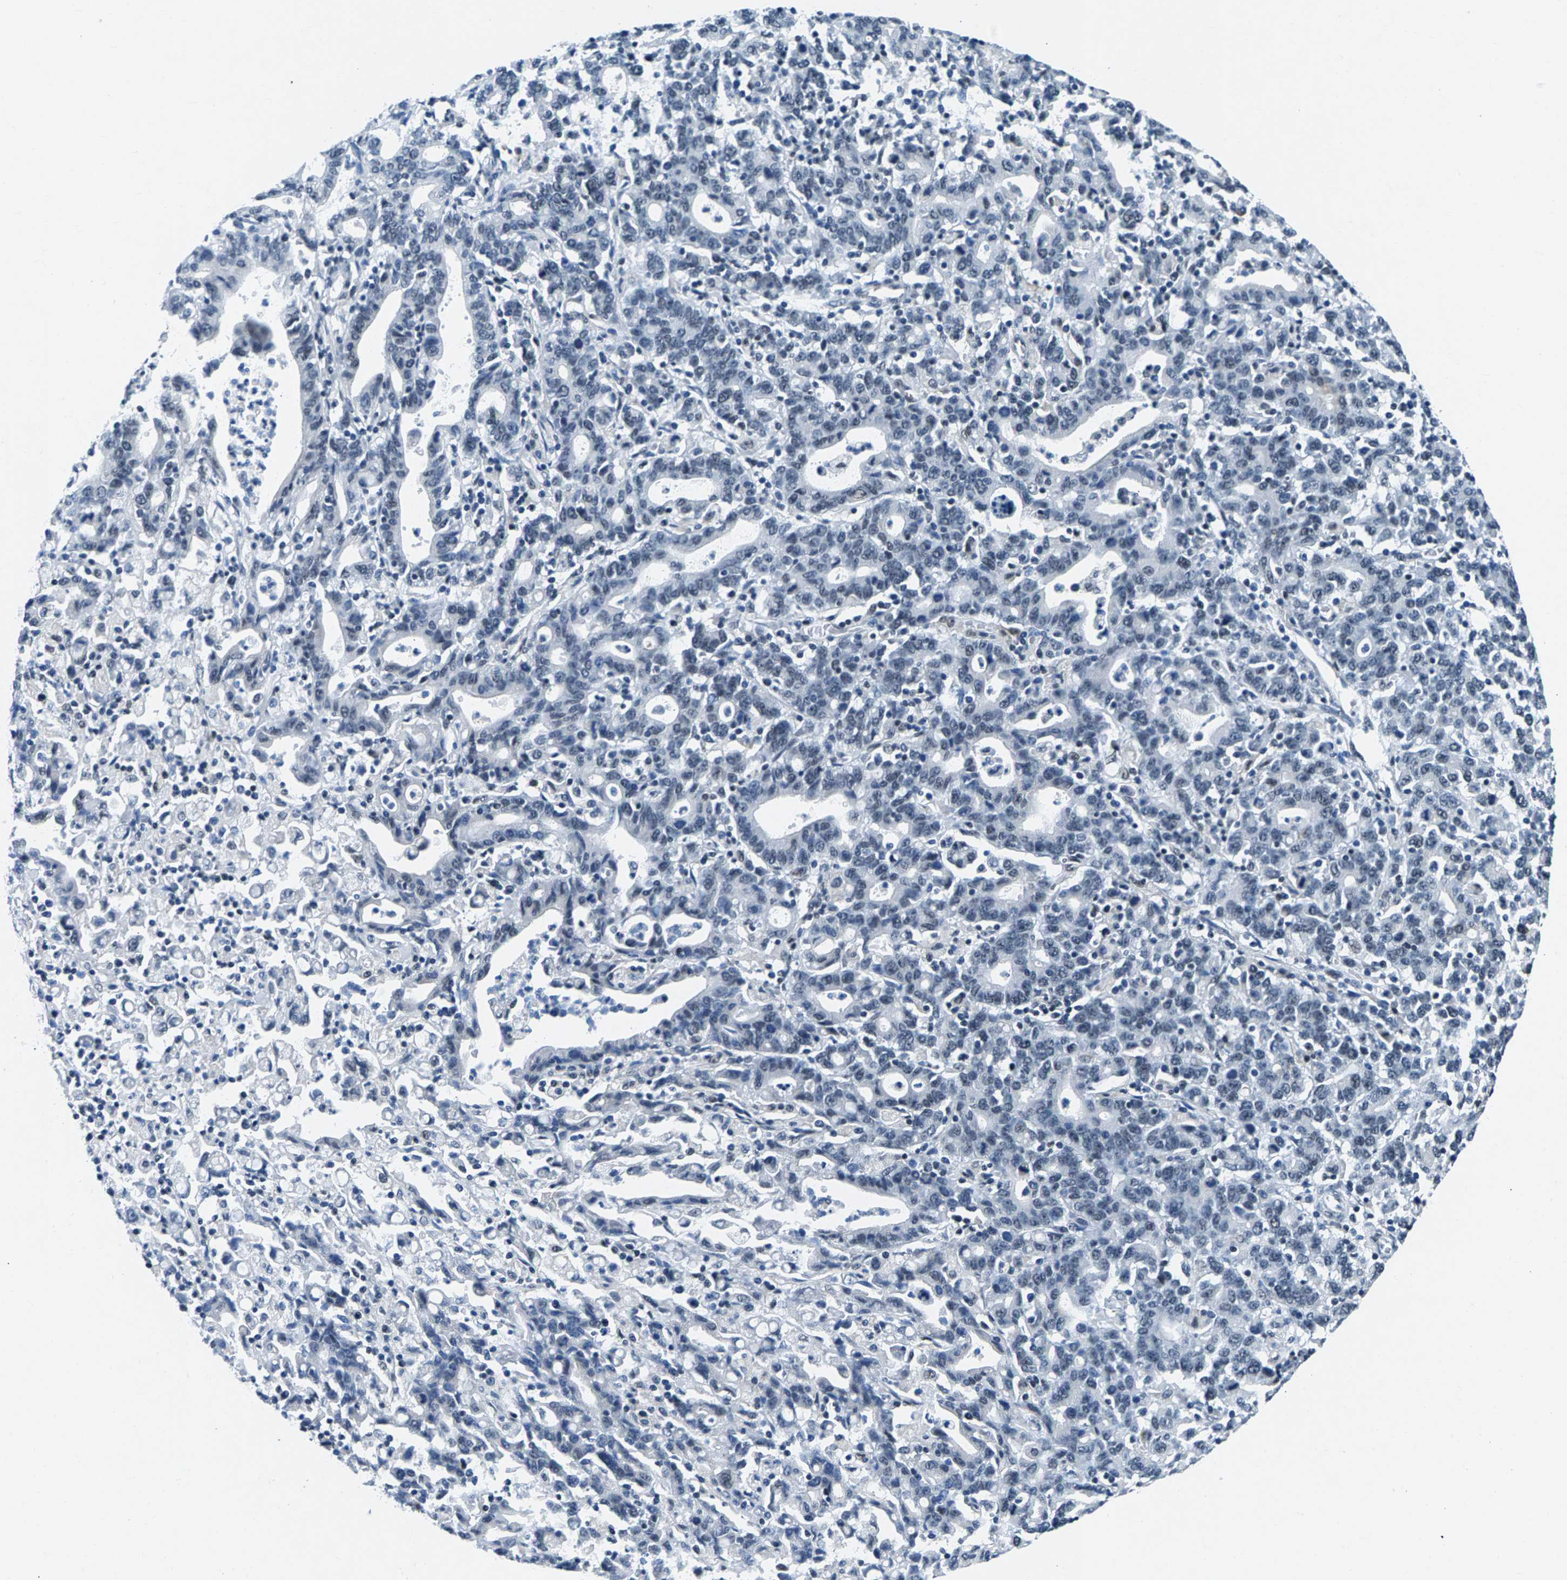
{"staining": {"intensity": "negative", "quantity": "none", "location": "none"}, "tissue": "stomach cancer", "cell_type": "Tumor cells", "image_type": "cancer", "snomed": [{"axis": "morphology", "description": "Adenocarcinoma, NOS"}, {"axis": "topography", "description": "Stomach, upper"}], "caption": "This is a histopathology image of immunohistochemistry (IHC) staining of adenocarcinoma (stomach), which shows no positivity in tumor cells.", "gene": "ATF2", "patient": {"sex": "male", "age": 69}}